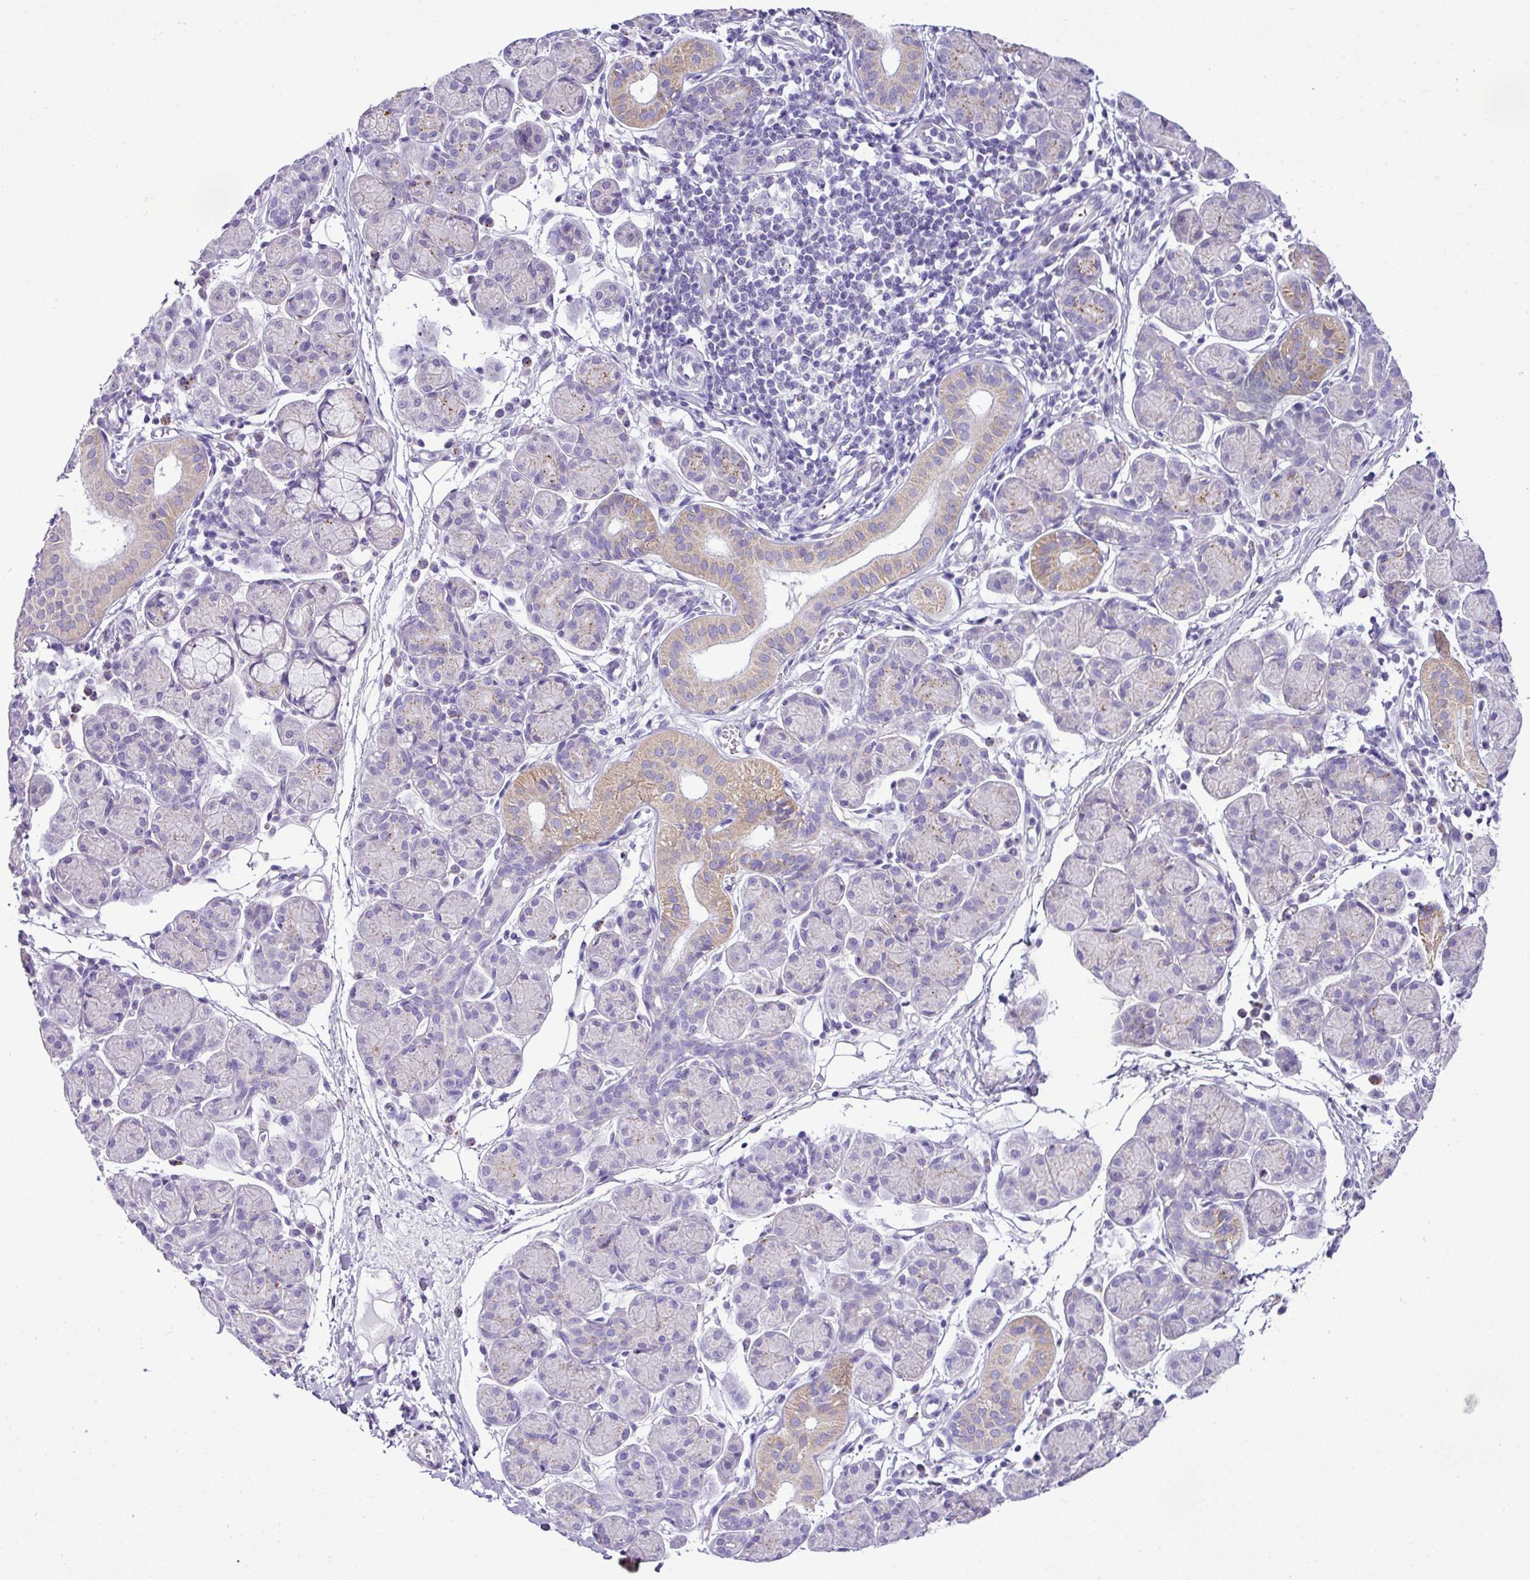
{"staining": {"intensity": "moderate", "quantity": "<25%", "location": "cytoplasmic/membranous"}, "tissue": "salivary gland", "cell_type": "Glandular cells", "image_type": "normal", "snomed": [{"axis": "morphology", "description": "Normal tissue, NOS"}, {"axis": "morphology", "description": "Inflammation, NOS"}, {"axis": "topography", "description": "Lymph node"}, {"axis": "topography", "description": "Salivary gland"}], "caption": "Human salivary gland stained with a brown dye exhibits moderate cytoplasmic/membranous positive staining in approximately <25% of glandular cells.", "gene": "PGAP4", "patient": {"sex": "male", "age": 3}}